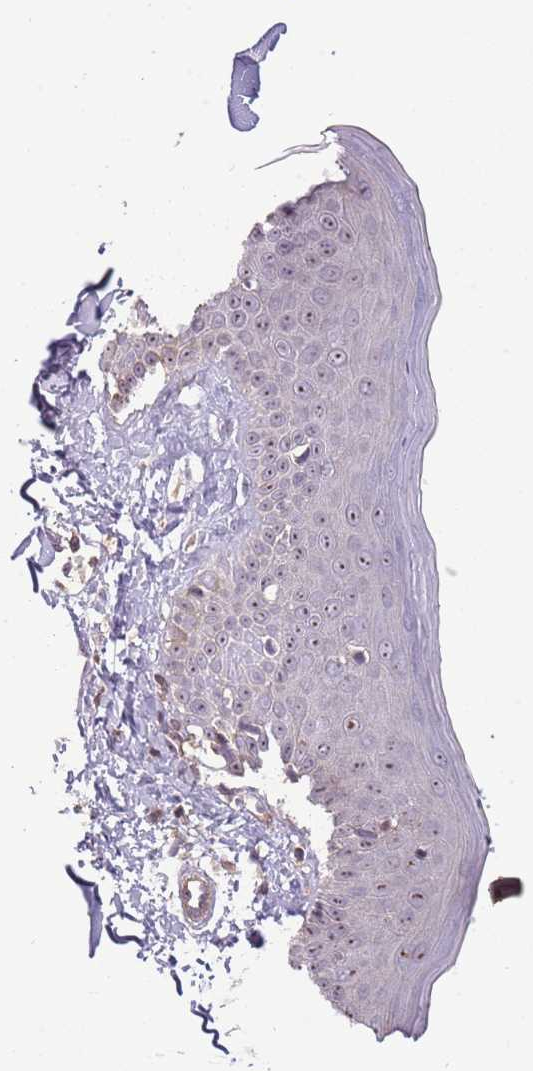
{"staining": {"intensity": "weak", "quantity": "<25%", "location": "nuclear"}, "tissue": "skin", "cell_type": "Keratinocytes", "image_type": "normal", "snomed": [{"axis": "morphology", "description": "Normal tissue, NOS"}, {"axis": "topography", "description": "Skin"}], "caption": "Immunohistochemistry (IHC) image of normal skin: human skin stained with DAB (3,3'-diaminobenzidine) exhibits no significant protein staining in keratinocytes.", "gene": "ADTRP", "patient": {"sex": "male", "age": 52}}